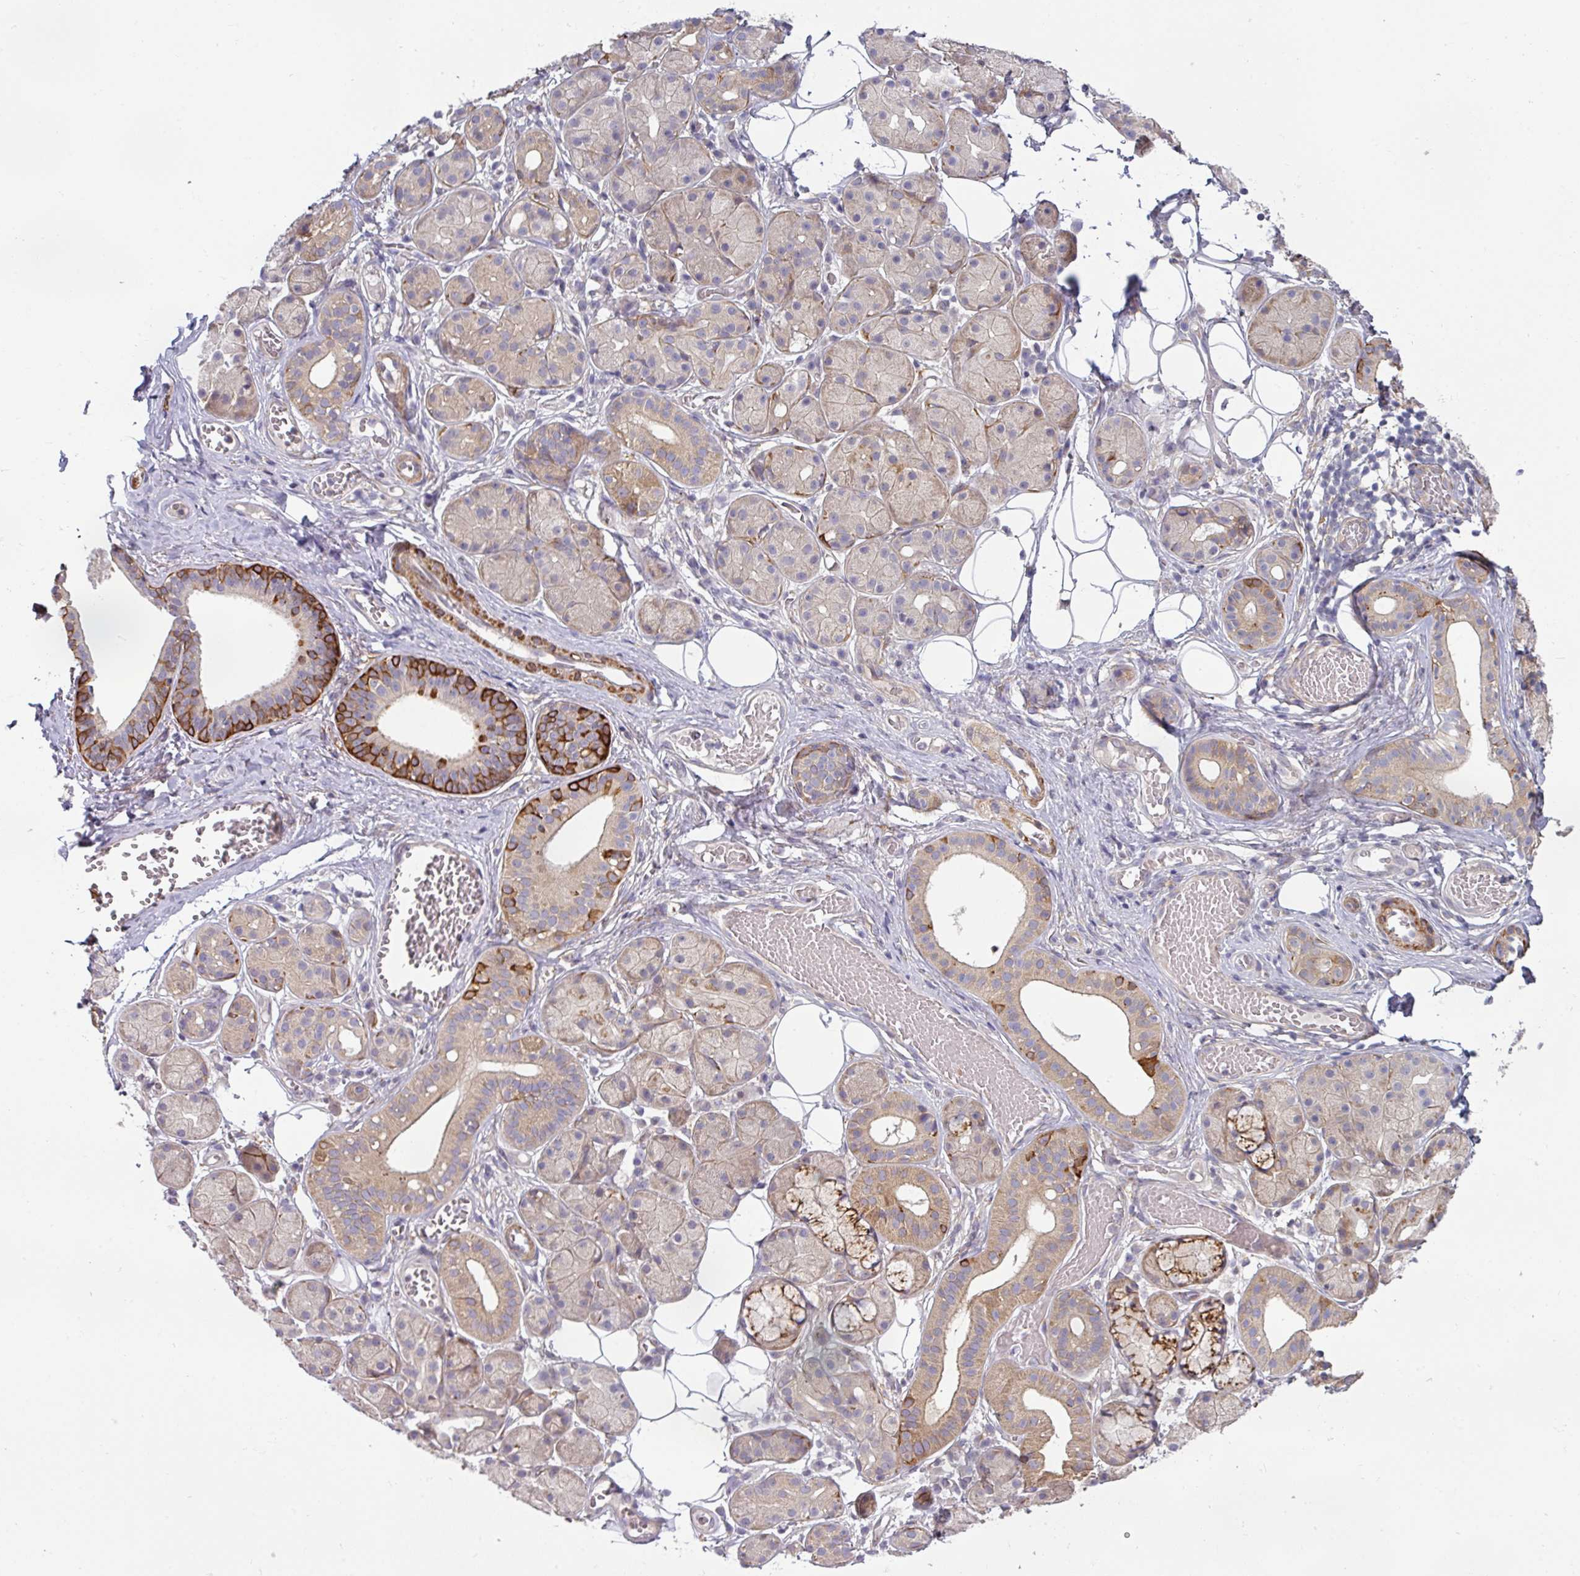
{"staining": {"intensity": "strong", "quantity": "<25%", "location": "cytoplasmic/membranous"}, "tissue": "salivary gland", "cell_type": "Glandular cells", "image_type": "normal", "snomed": [{"axis": "morphology", "description": "Squamous cell carcinoma, NOS"}, {"axis": "topography", "description": "Skin"}, {"axis": "topography", "description": "Head-Neck"}], "caption": "Strong cytoplasmic/membranous protein staining is appreciated in about <25% of glandular cells in salivary gland. (Brightfield microscopy of DAB IHC at high magnification).", "gene": "ZNF268", "patient": {"sex": "male", "age": 80}}